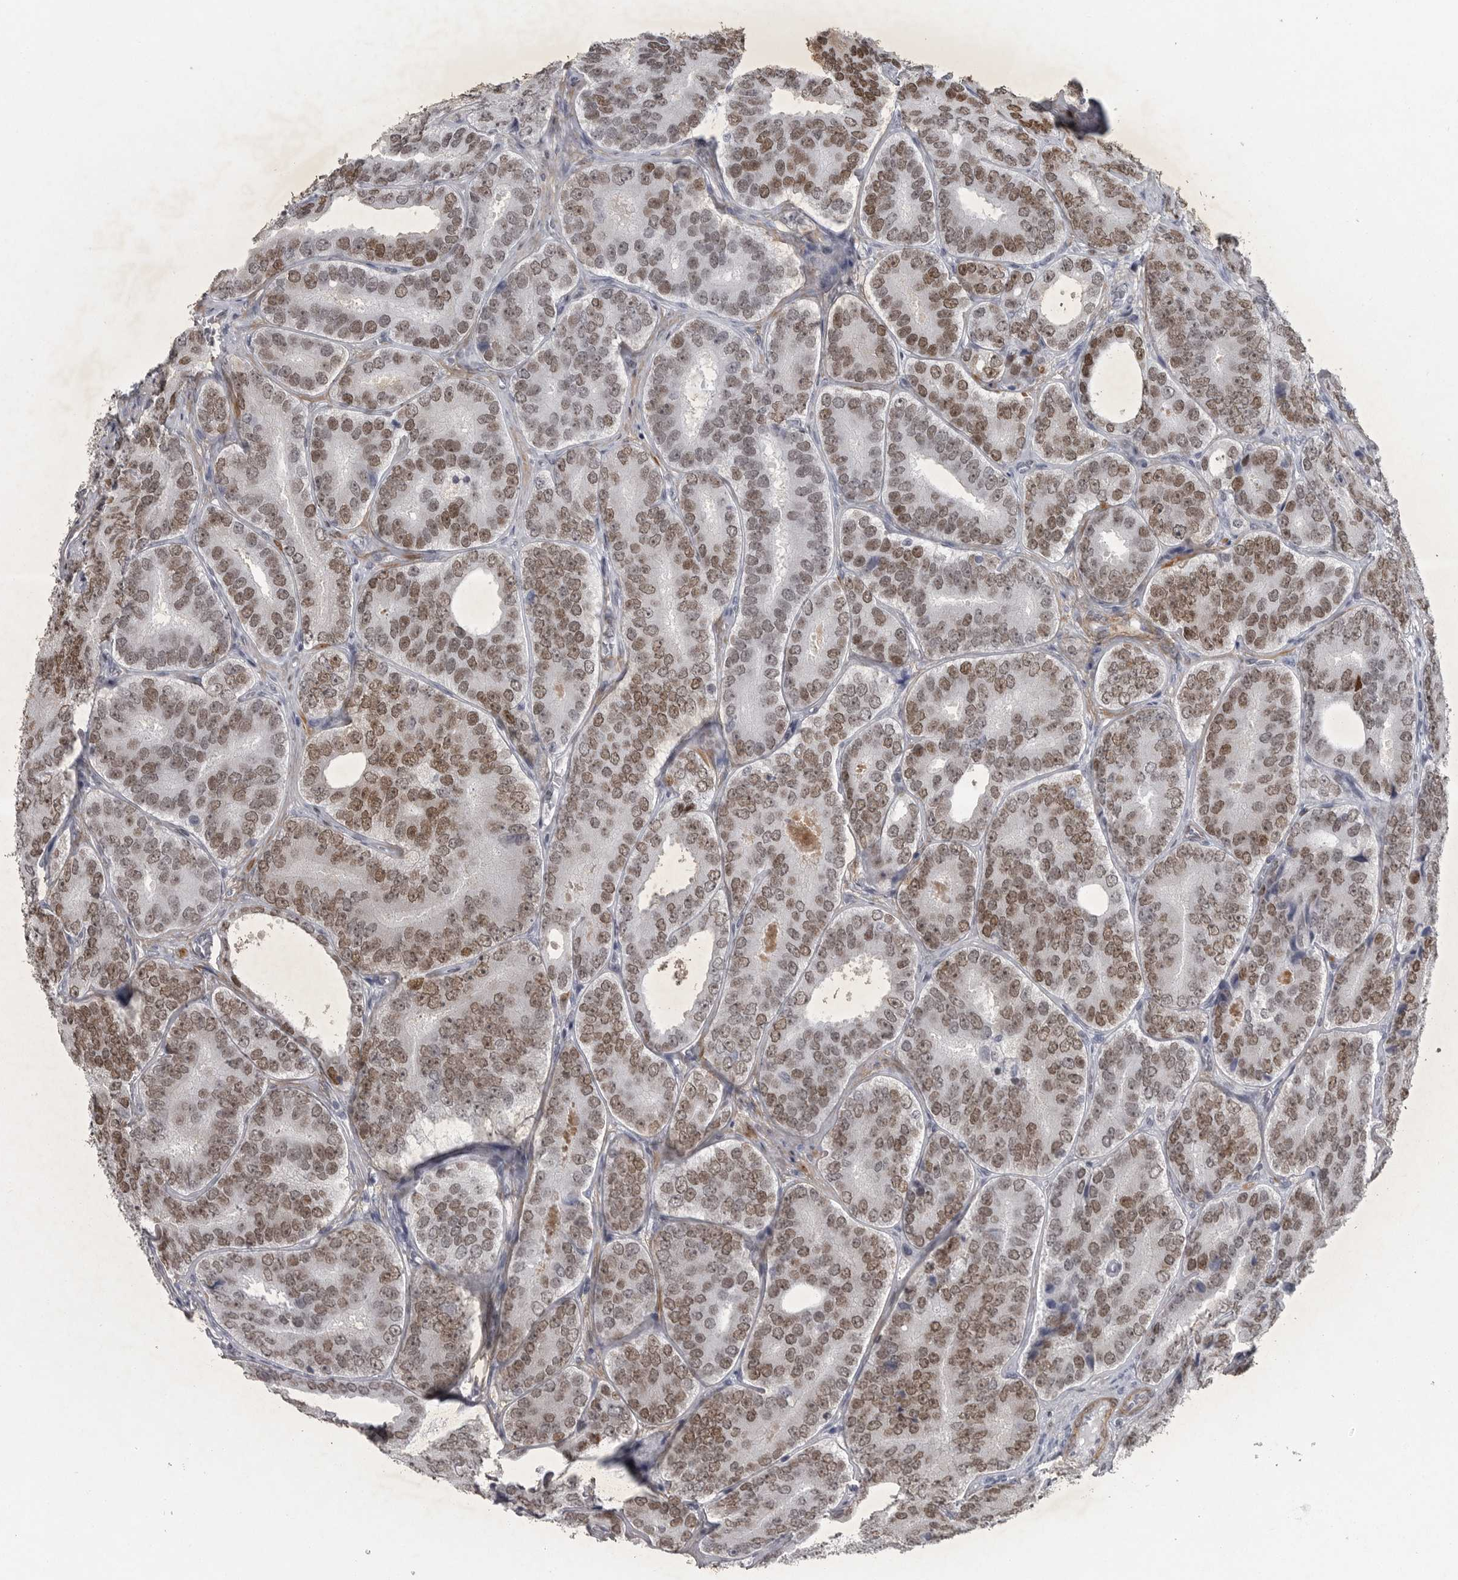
{"staining": {"intensity": "moderate", "quantity": ">75%", "location": "nuclear"}, "tissue": "prostate cancer", "cell_type": "Tumor cells", "image_type": "cancer", "snomed": [{"axis": "morphology", "description": "Adenocarcinoma, High grade"}, {"axis": "topography", "description": "Prostate"}], "caption": "Immunohistochemistry of human prostate cancer reveals medium levels of moderate nuclear expression in approximately >75% of tumor cells.", "gene": "HMGN3", "patient": {"sex": "male", "age": 56}}